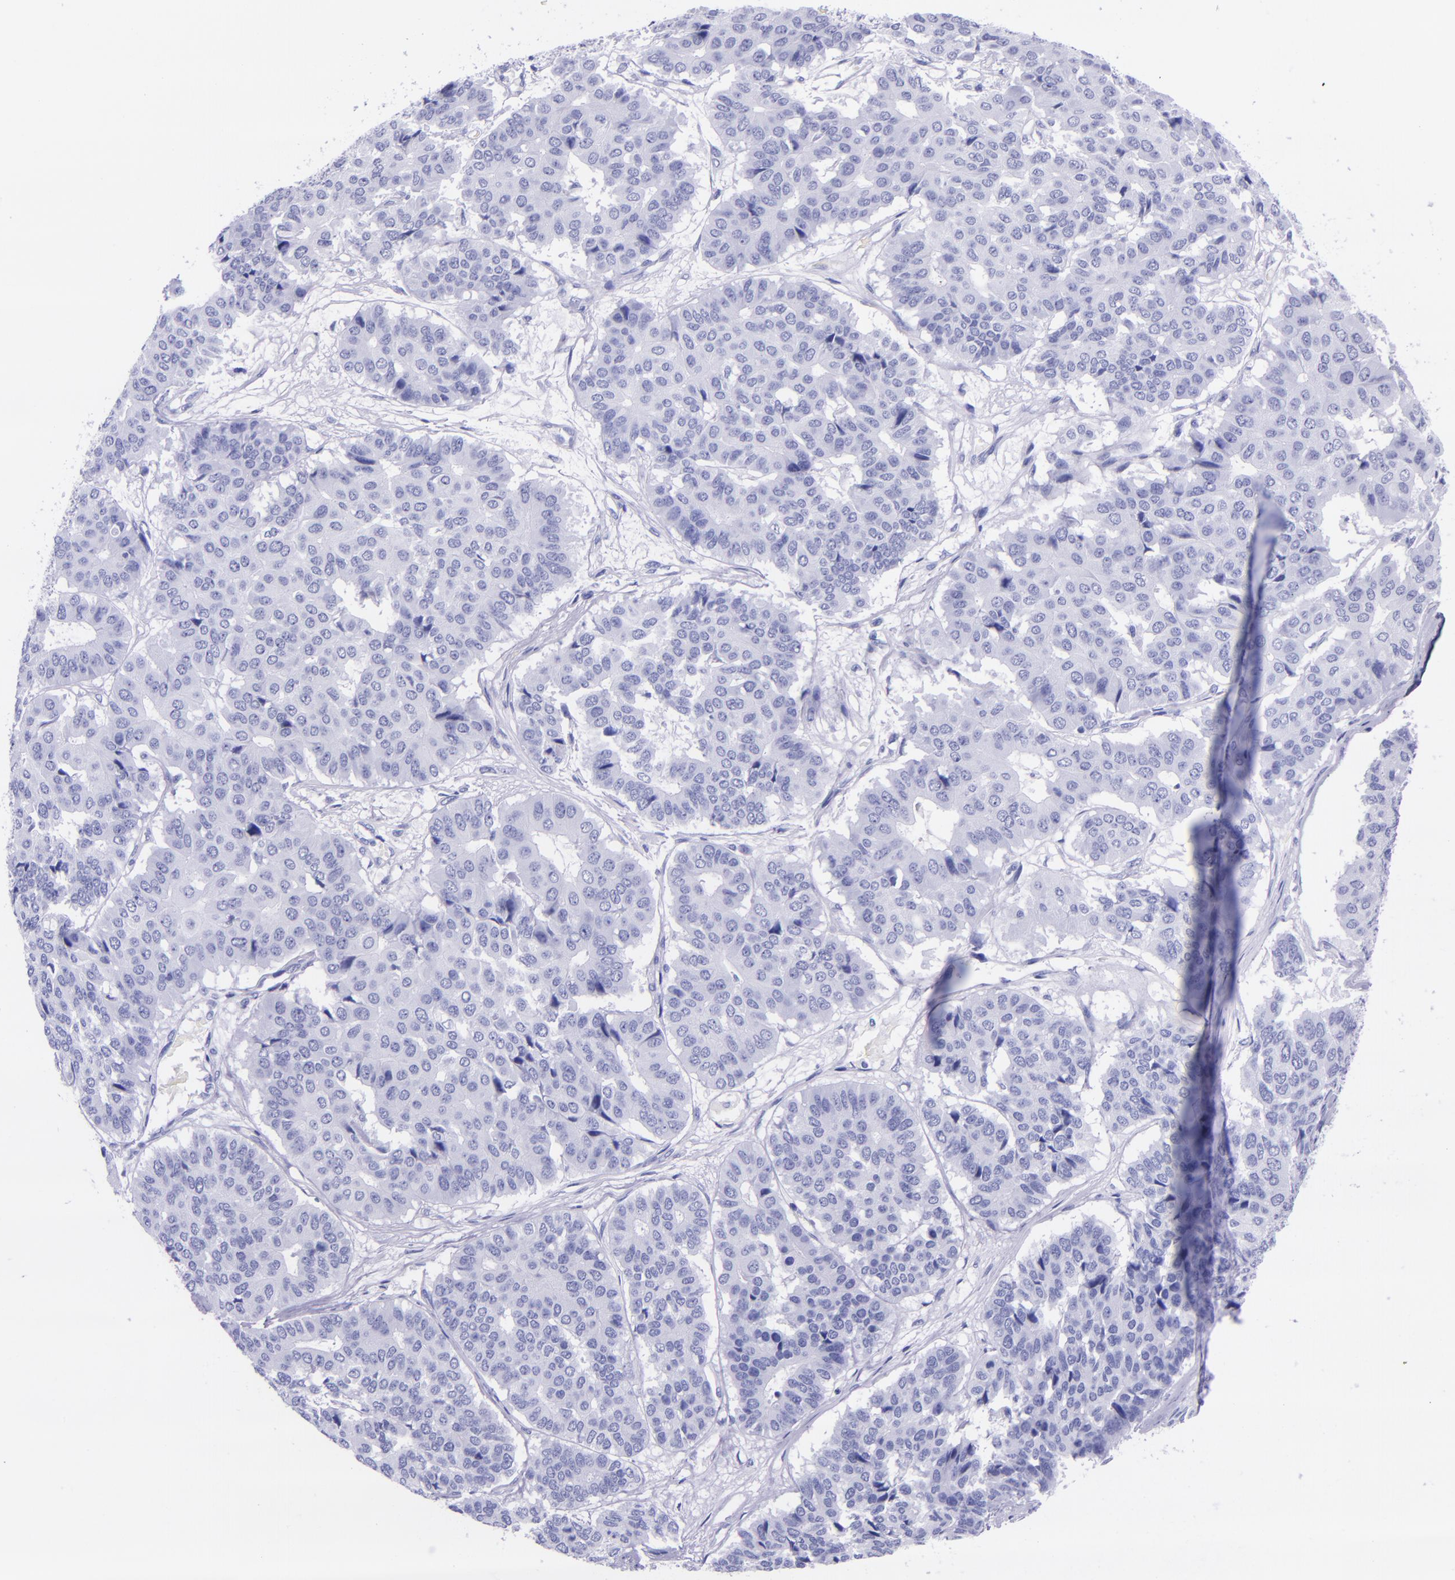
{"staining": {"intensity": "negative", "quantity": "none", "location": "none"}, "tissue": "pancreatic cancer", "cell_type": "Tumor cells", "image_type": "cancer", "snomed": [{"axis": "morphology", "description": "Adenocarcinoma, NOS"}, {"axis": "topography", "description": "Pancreas"}], "caption": "Tumor cells show no significant positivity in pancreatic cancer.", "gene": "MBP", "patient": {"sex": "male", "age": 50}}